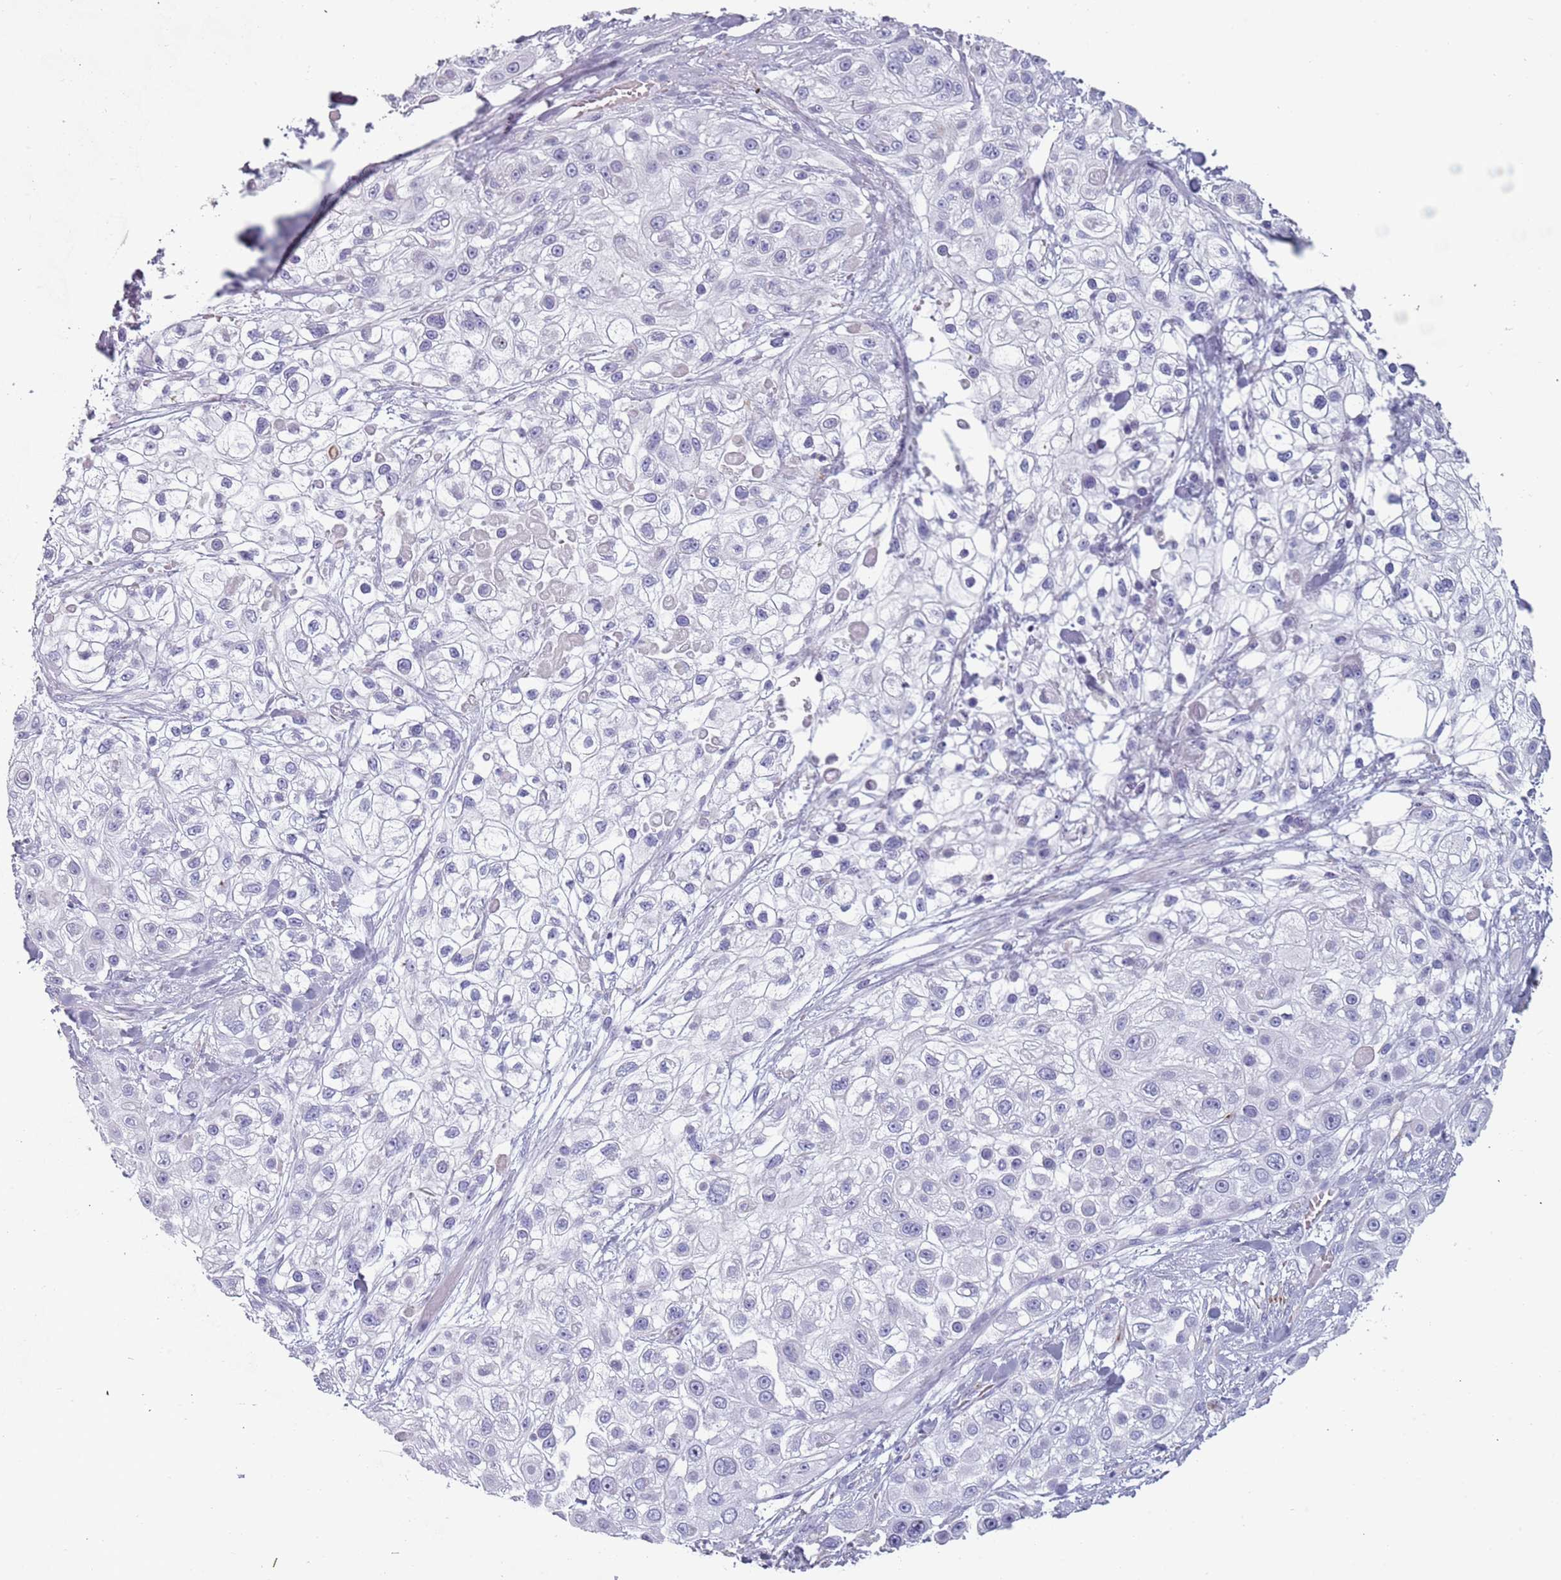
{"staining": {"intensity": "negative", "quantity": "none", "location": "none"}, "tissue": "skin cancer", "cell_type": "Tumor cells", "image_type": "cancer", "snomed": [{"axis": "morphology", "description": "Squamous cell carcinoma, NOS"}, {"axis": "topography", "description": "Skin"}], "caption": "An immunohistochemistry (IHC) image of skin cancer is shown. There is no staining in tumor cells of skin cancer.", "gene": "COLEC12", "patient": {"sex": "male", "age": 67}}